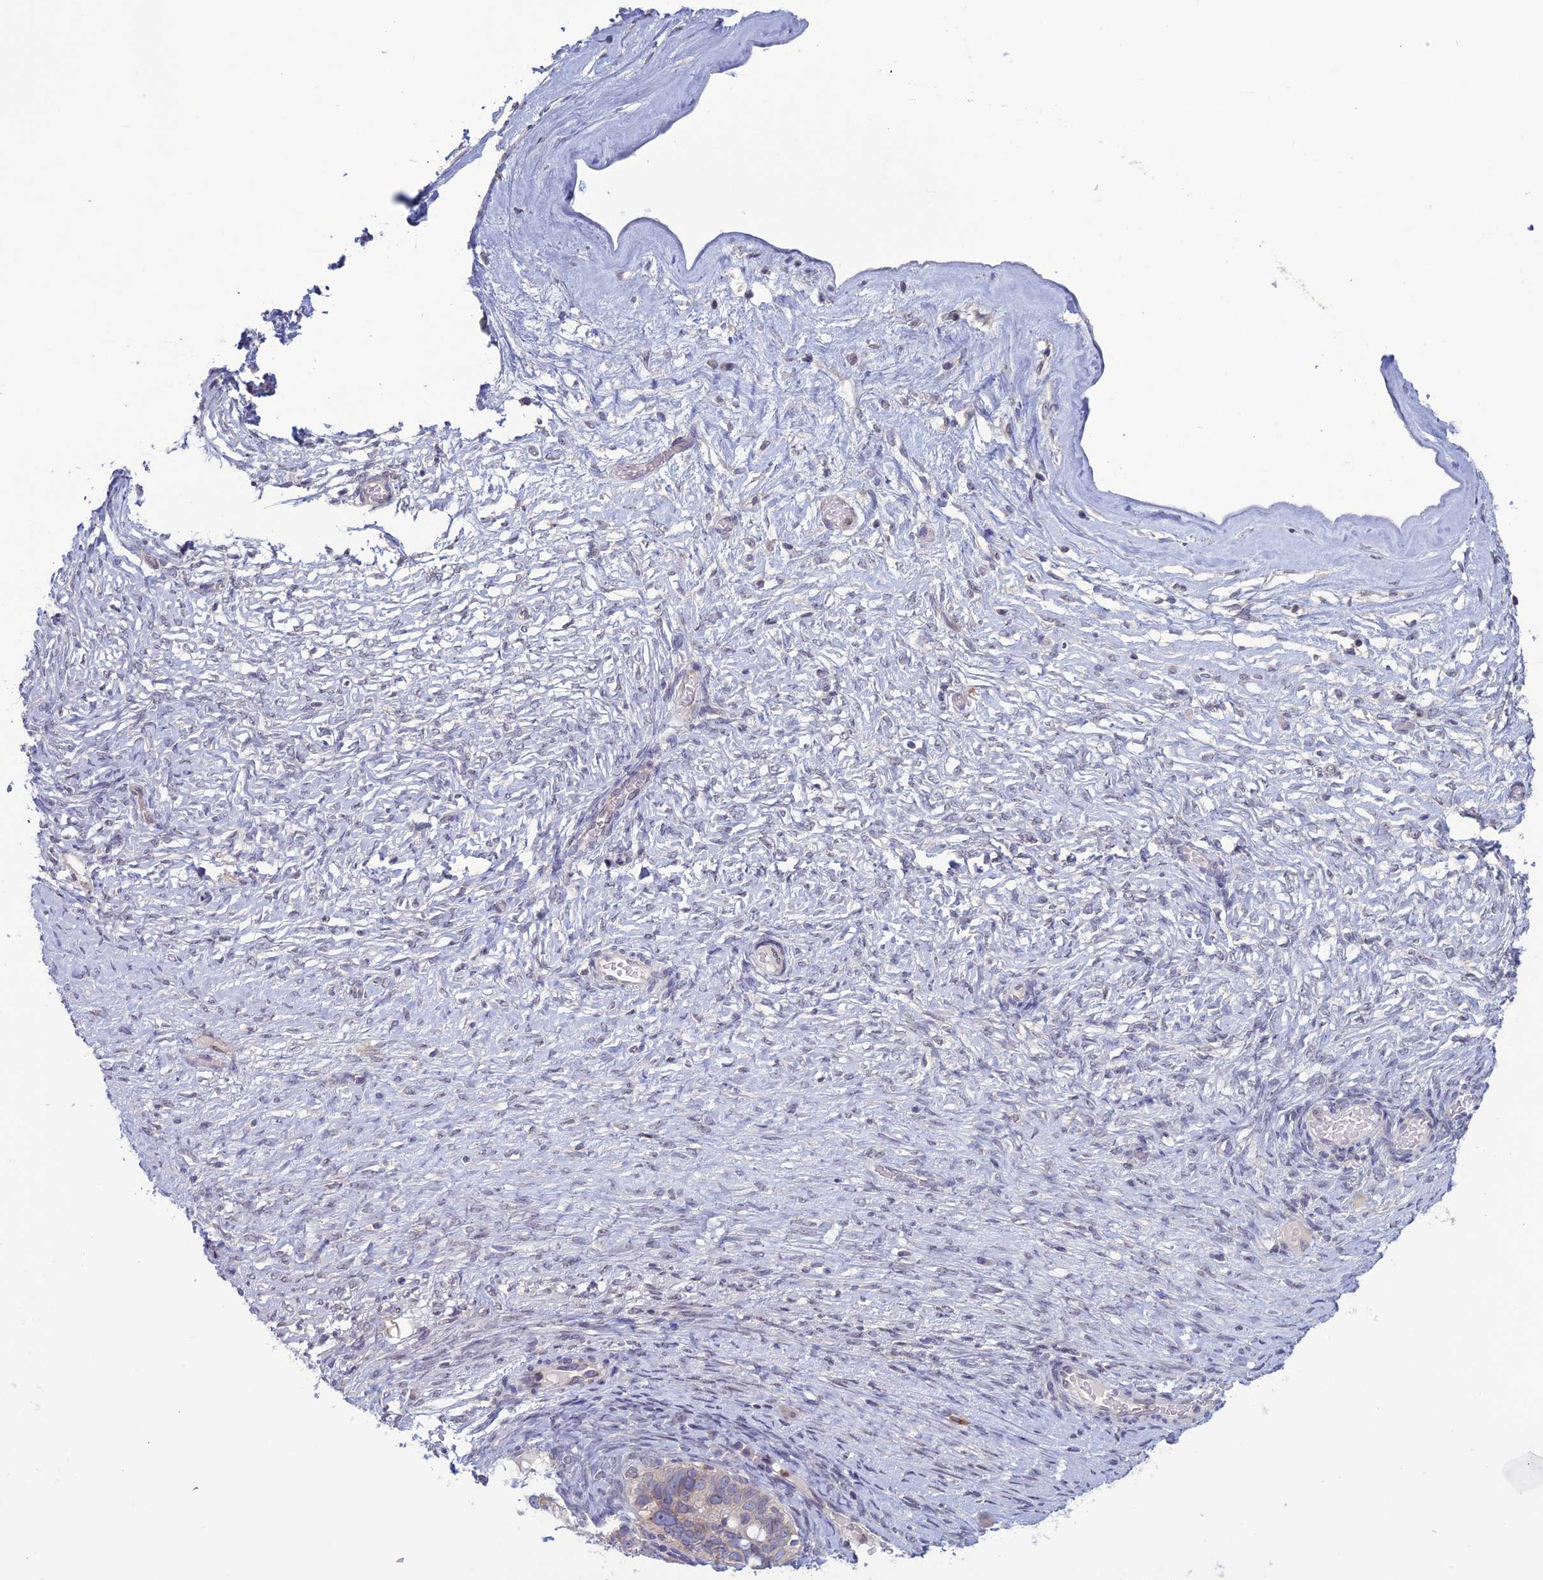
{"staining": {"intensity": "negative", "quantity": "none", "location": "none"}, "tissue": "ovarian cancer", "cell_type": "Tumor cells", "image_type": "cancer", "snomed": [{"axis": "morphology", "description": "Cystadenocarcinoma, serous, NOS"}, {"axis": "topography", "description": "Ovary"}], "caption": "Ovarian cancer stained for a protein using immunohistochemistry (IHC) displays no staining tumor cells.", "gene": "WDR46", "patient": {"sex": "female", "age": 56}}